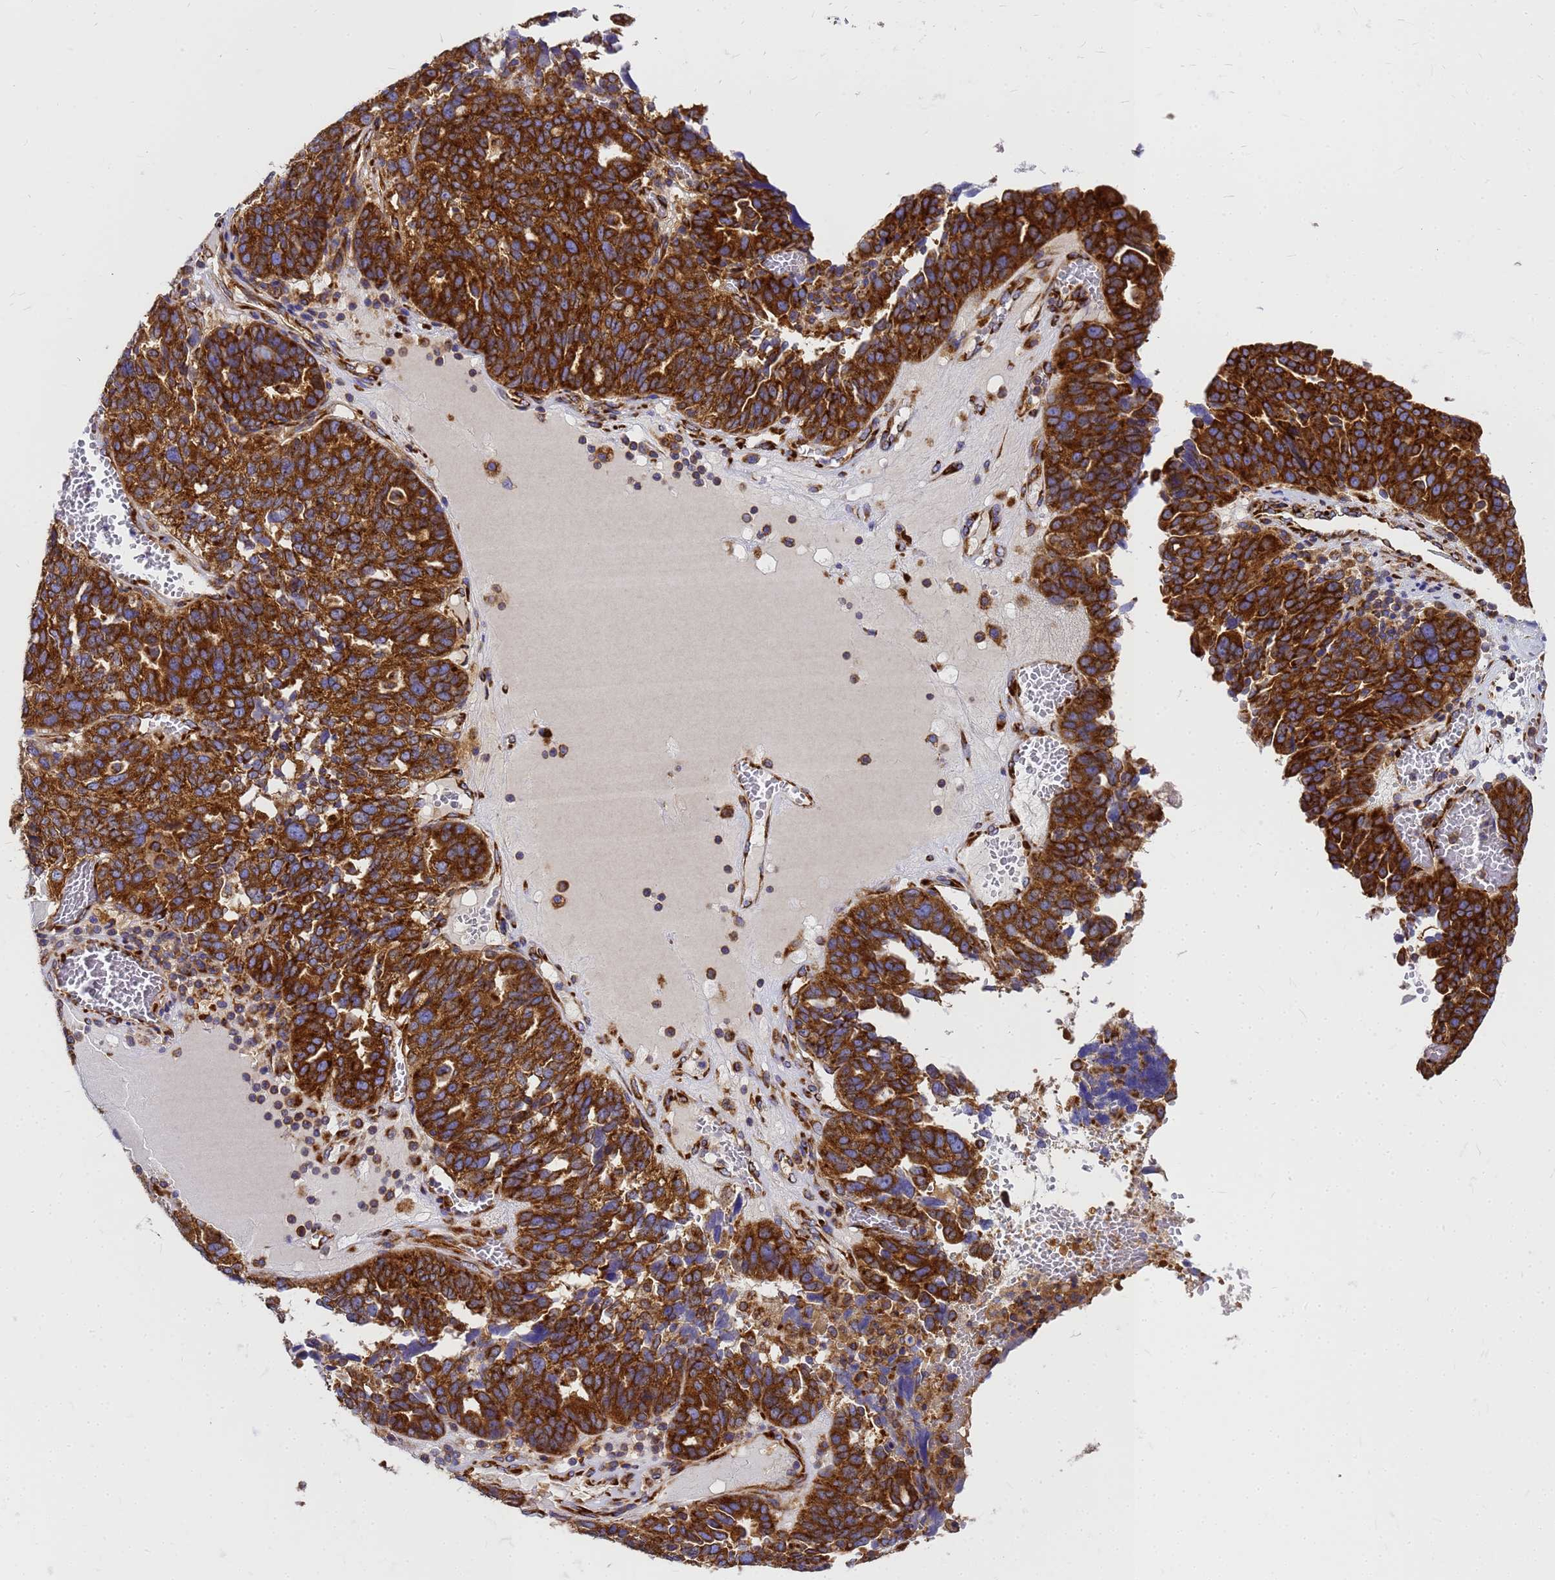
{"staining": {"intensity": "strong", "quantity": ">75%", "location": "cytoplasmic/membranous"}, "tissue": "ovarian cancer", "cell_type": "Tumor cells", "image_type": "cancer", "snomed": [{"axis": "morphology", "description": "Cystadenocarcinoma, serous, NOS"}, {"axis": "topography", "description": "Ovary"}], "caption": "This micrograph exhibits immunohistochemistry (IHC) staining of human serous cystadenocarcinoma (ovarian), with high strong cytoplasmic/membranous positivity in approximately >75% of tumor cells.", "gene": "EEF1D", "patient": {"sex": "female", "age": 59}}